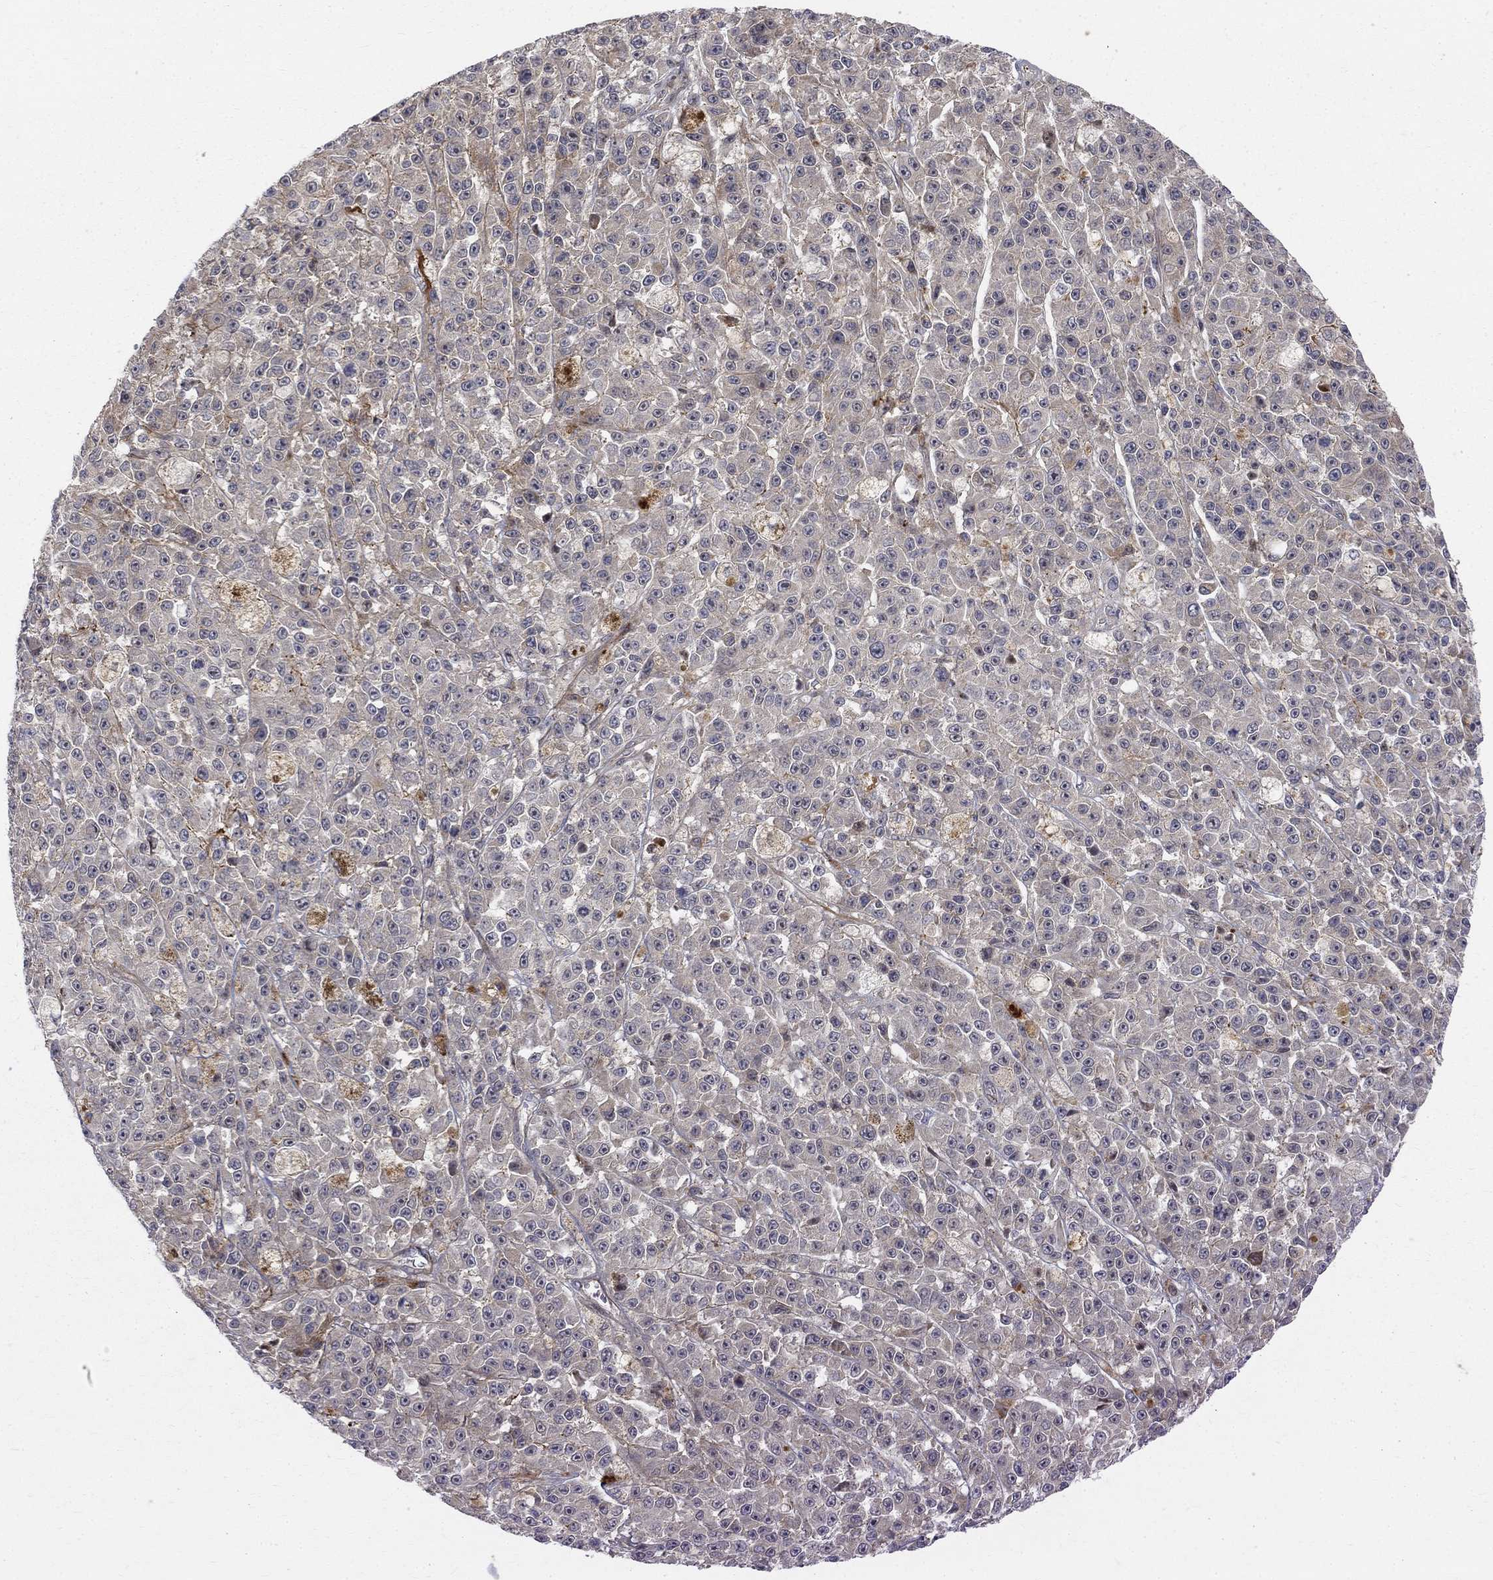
{"staining": {"intensity": "negative", "quantity": "none", "location": "none"}, "tissue": "melanoma", "cell_type": "Tumor cells", "image_type": "cancer", "snomed": [{"axis": "morphology", "description": "Malignant melanoma, NOS"}, {"axis": "topography", "description": "Skin"}], "caption": "A micrograph of human melanoma is negative for staining in tumor cells. (DAB immunohistochemistry with hematoxylin counter stain).", "gene": "WDR19", "patient": {"sex": "female", "age": 58}}